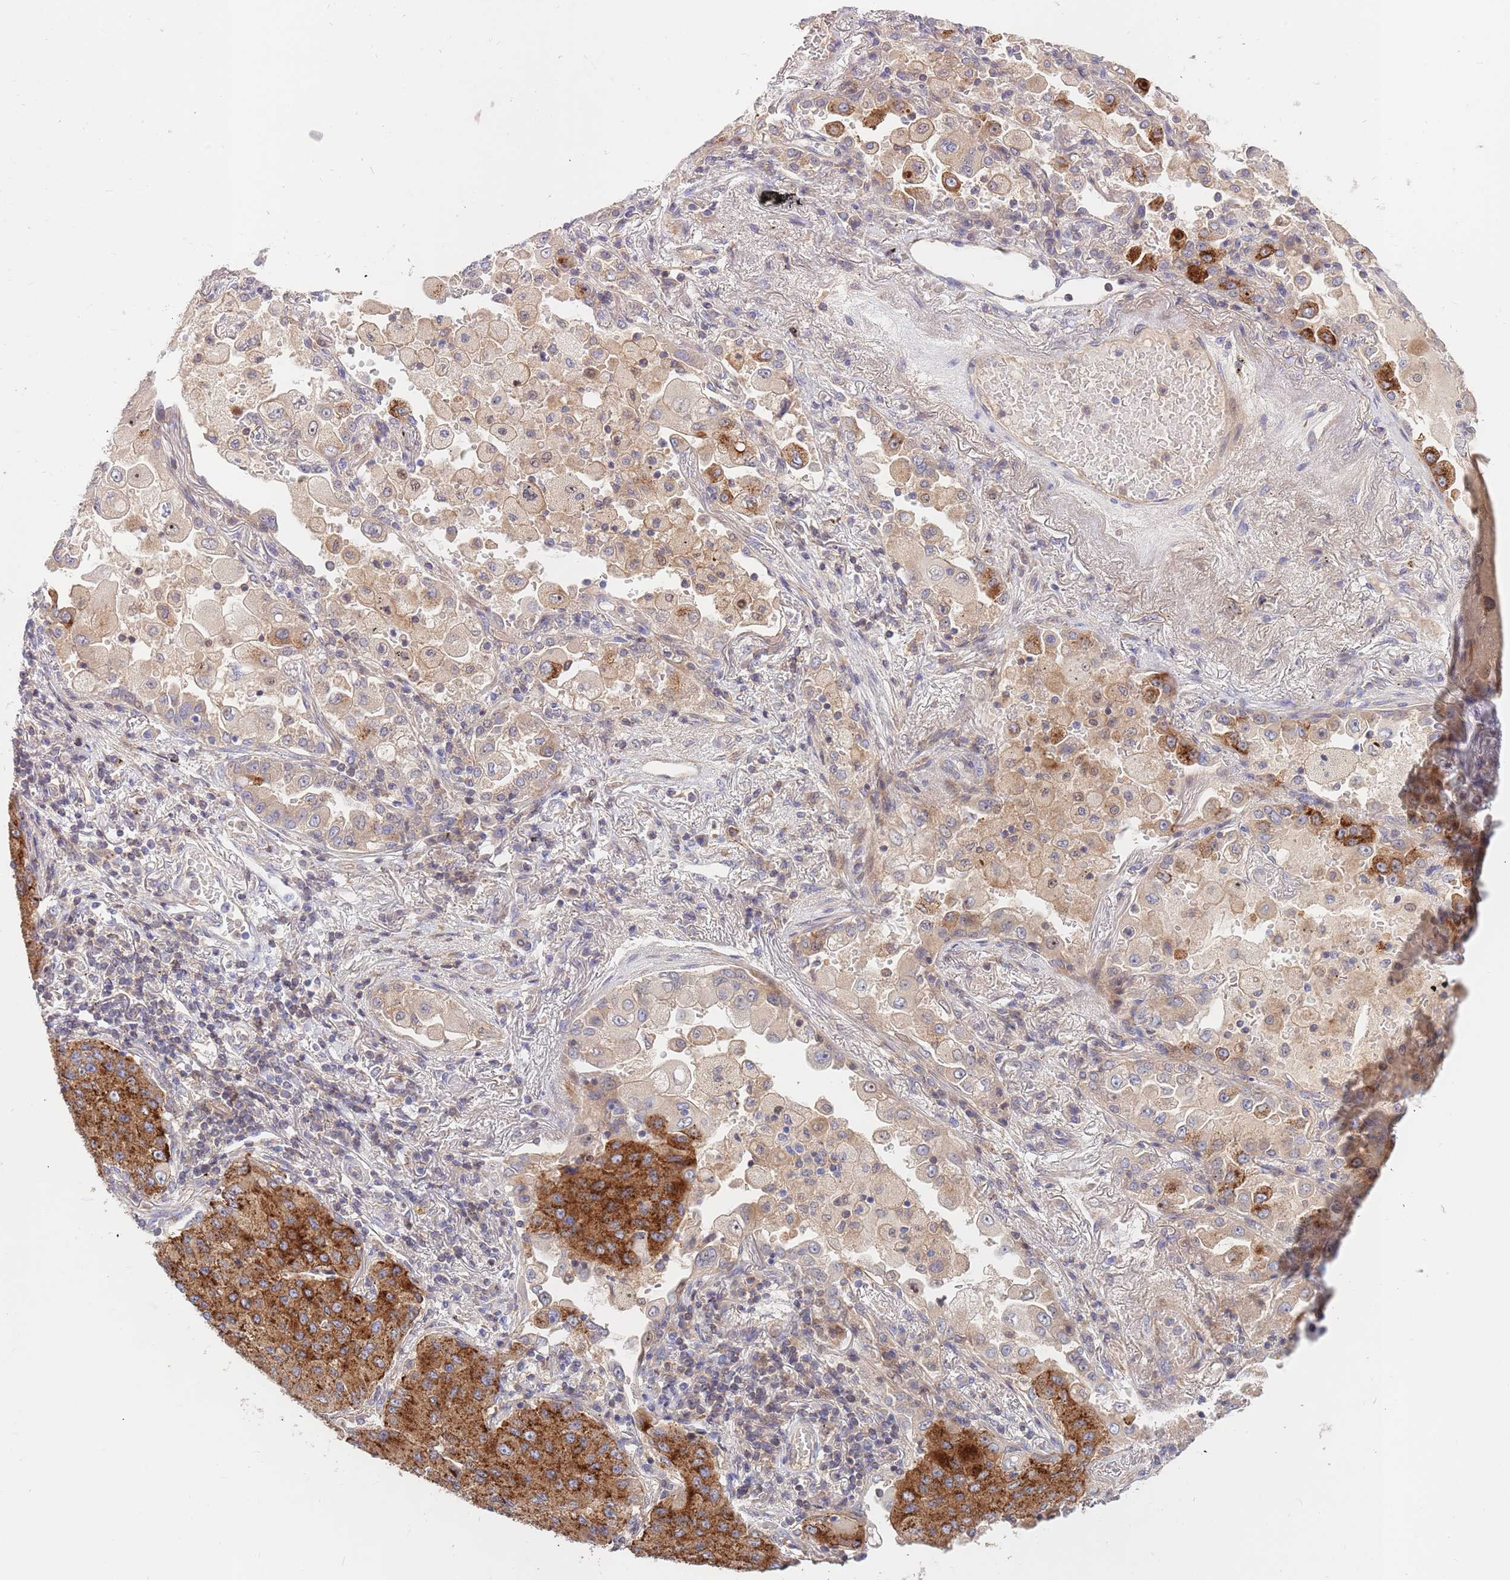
{"staining": {"intensity": "strong", "quantity": "25%-75%", "location": "cytoplasmic/membranous"}, "tissue": "lung cancer", "cell_type": "Tumor cells", "image_type": "cancer", "snomed": [{"axis": "morphology", "description": "Squamous cell carcinoma, NOS"}, {"axis": "topography", "description": "Lung"}], "caption": "Brown immunohistochemical staining in human squamous cell carcinoma (lung) exhibits strong cytoplasmic/membranous staining in approximately 25%-75% of tumor cells.", "gene": "BORCS5", "patient": {"sex": "male", "age": 74}}